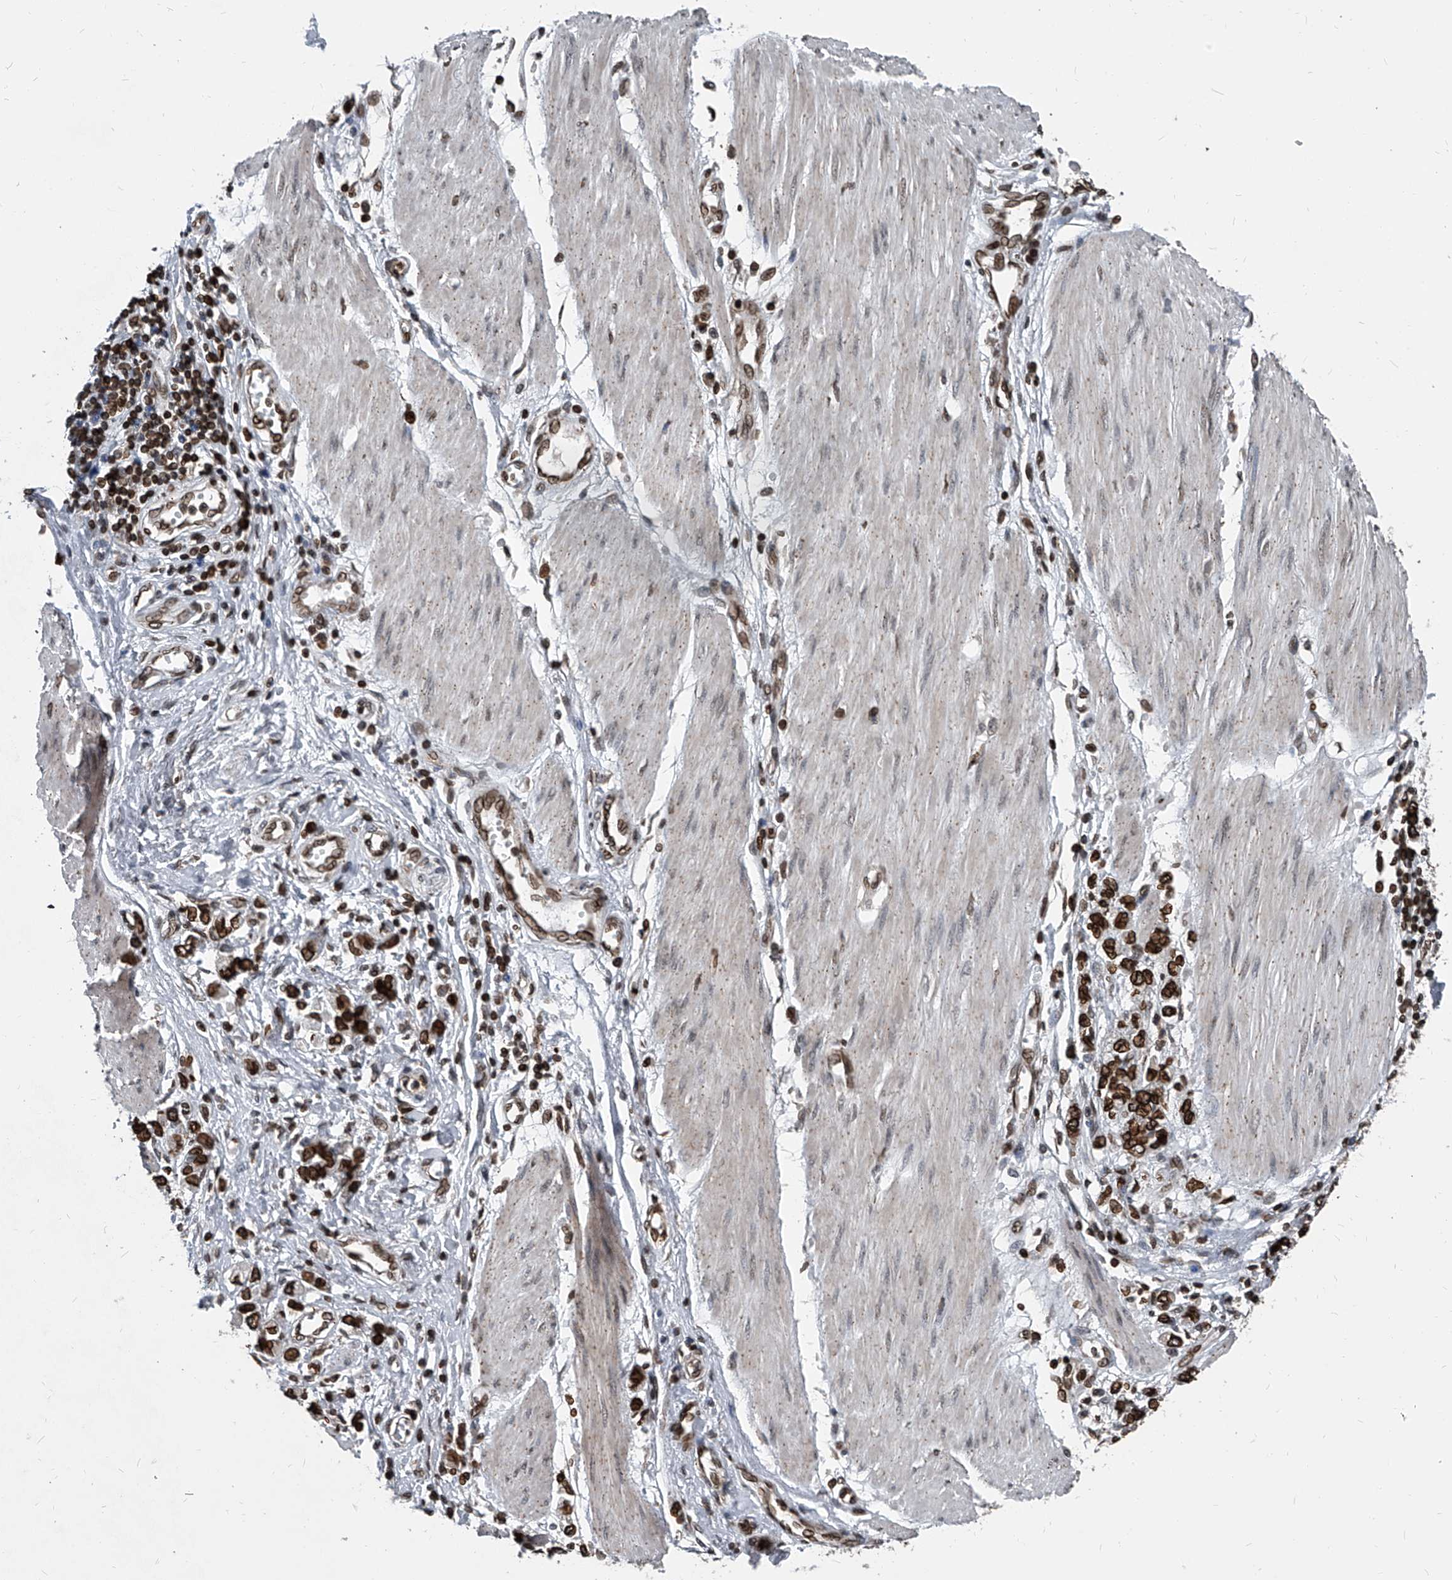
{"staining": {"intensity": "strong", "quantity": ">75%", "location": "cytoplasmic/membranous,nuclear"}, "tissue": "stomach cancer", "cell_type": "Tumor cells", "image_type": "cancer", "snomed": [{"axis": "morphology", "description": "Adenocarcinoma, NOS"}, {"axis": "topography", "description": "Stomach"}], "caption": "Stomach adenocarcinoma tissue exhibits strong cytoplasmic/membranous and nuclear expression in approximately >75% of tumor cells, visualized by immunohistochemistry. (IHC, brightfield microscopy, high magnification).", "gene": "PHF20", "patient": {"sex": "female", "age": 76}}